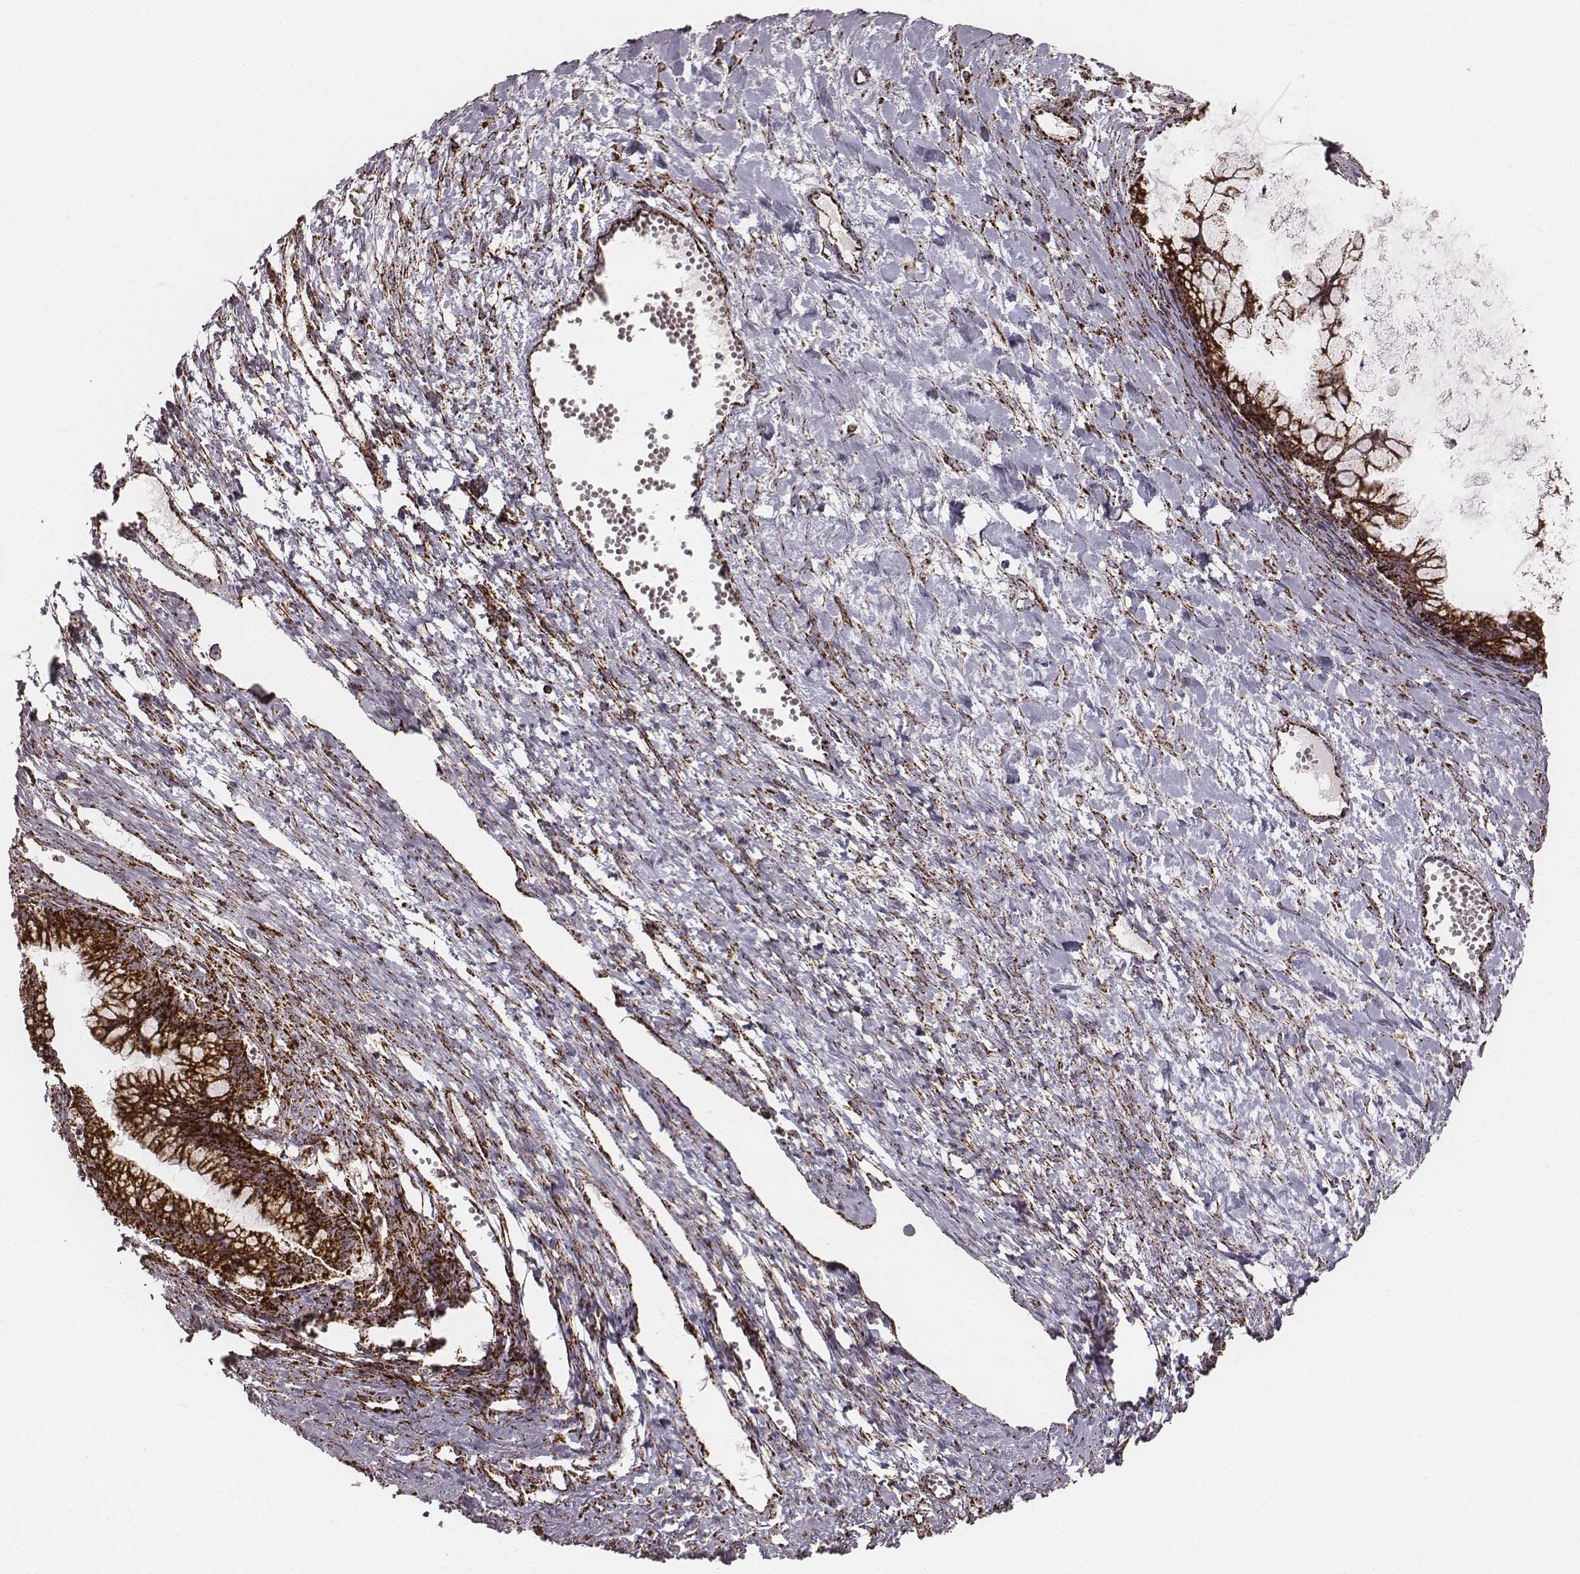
{"staining": {"intensity": "strong", "quantity": ">75%", "location": "cytoplasmic/membranous"}, "tissue": "ovarian cancer", "cell_type": "Tumor cells", "image_type": "cancer", "snomed": [{"axis": "morphology", "description": "Cystadenocarcinoma, mucinous, NOS"}, {"axis": "topography", "description": "Ovary"}], "caption": "IHC image of human ovarian mucinous cystadenocarcinoma stained for a protein (brown), which displays high levels of strong cytoplasmic/membranous positivity in about >75% of tumor cells.", "gene": "TUFM", "patient": {"sex": "female", "age": 41}}